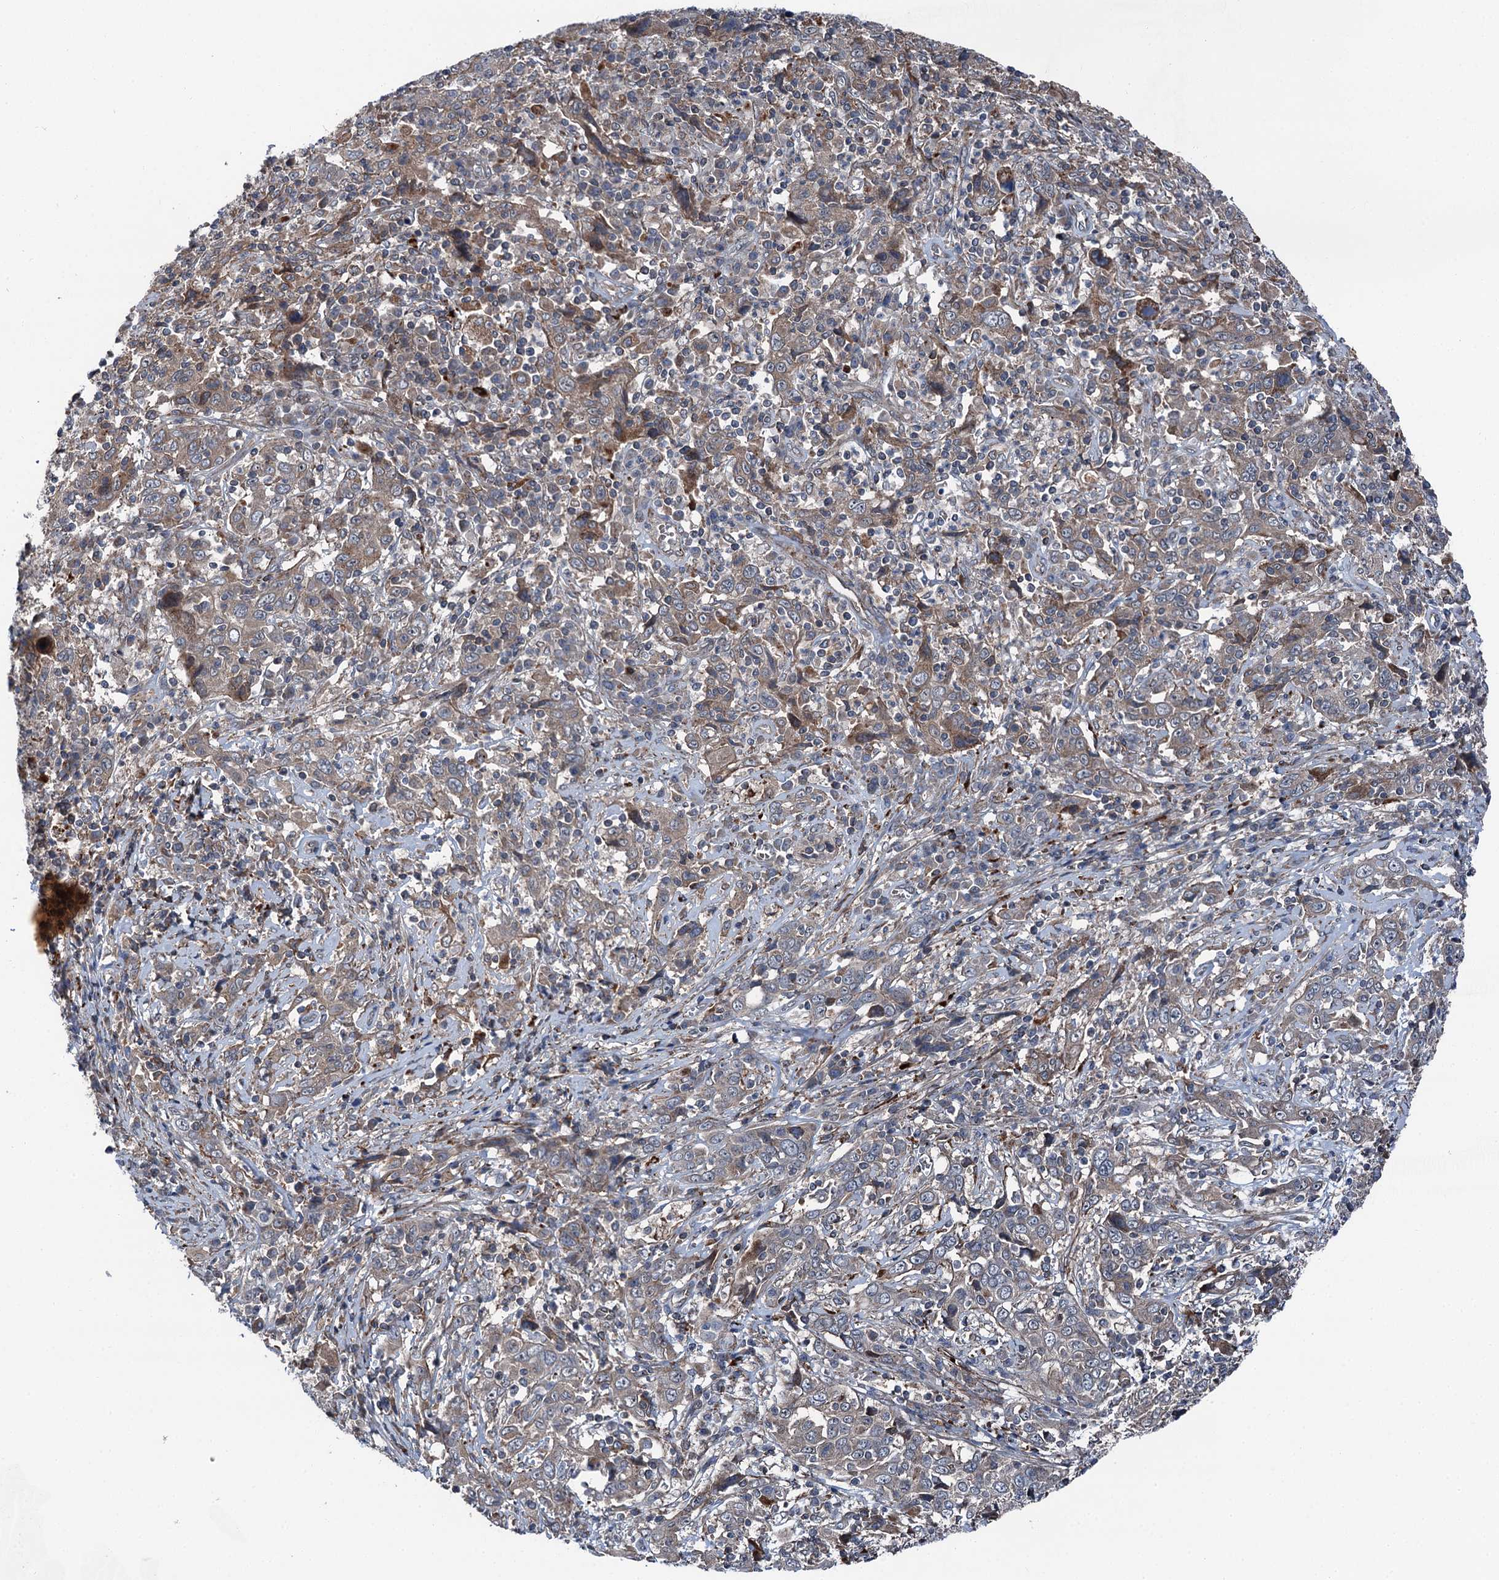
{"staining": {"intensity": "weak", "quantity": "25%-75%", "location": "cytoplasmic/membranous"}, "tissue": "cervical cancer", "cell_type": "Tumor cells", "image_type": "cancer", "snomed": [{"axis": "morphology", "description": "Squamous cell carcinoma, NOS"}, {"axis": "topography", "description": "Cervix"}], "caption": "Cervical cancer was stained to show a protein in brown. There is low levels of weak cytoplasmic/membranous expression in about 25%-75% of tumor cells.", "gene": "POLR1D", "patient": {"sex": "female", "age": 46}}